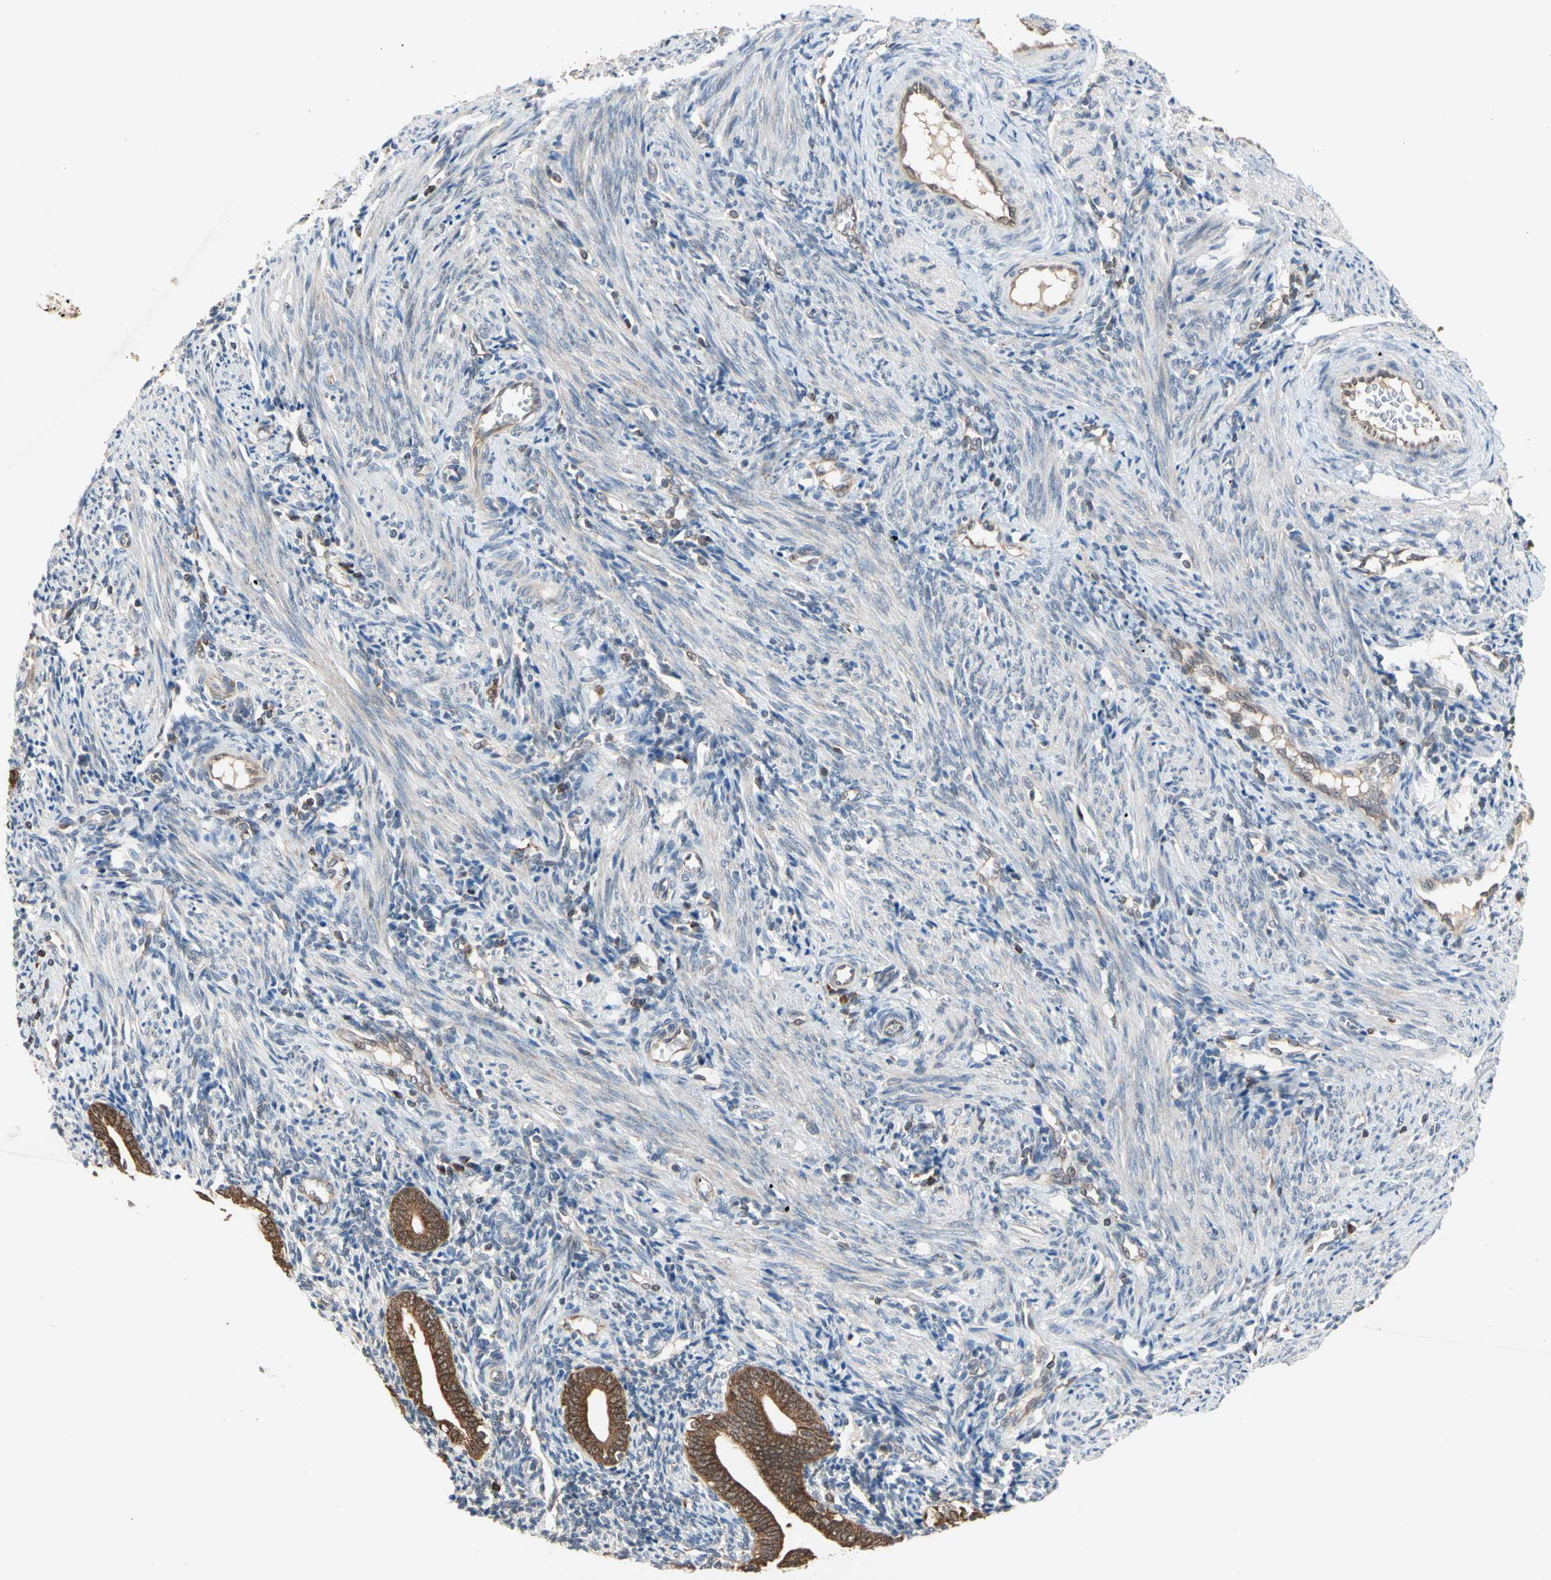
{"staining": {"intensity": "weak", "quantity": "<25%", "location": "cytoplasmic/membranous"}, "tissue": "endometrium", "cell_type": "Cells in endometrial stroma", "image_type": "normal", "snomed": [{"axis": "morphology", "description": "Normal tissue, NOS"}, {"axis": "topography", "description": "Uterus"}, {"axis": "topography", "description": "Endometrium"}], "caption": "Unremarkable endometrium was stained to show a protein in brown. There is no significant expression in cells in endometrial stroma. (Immunohistochemistry, brightfield microscopy, high magnification).", "gene": "MTHFS", "patient": {"sex": "female", "age": 33}}